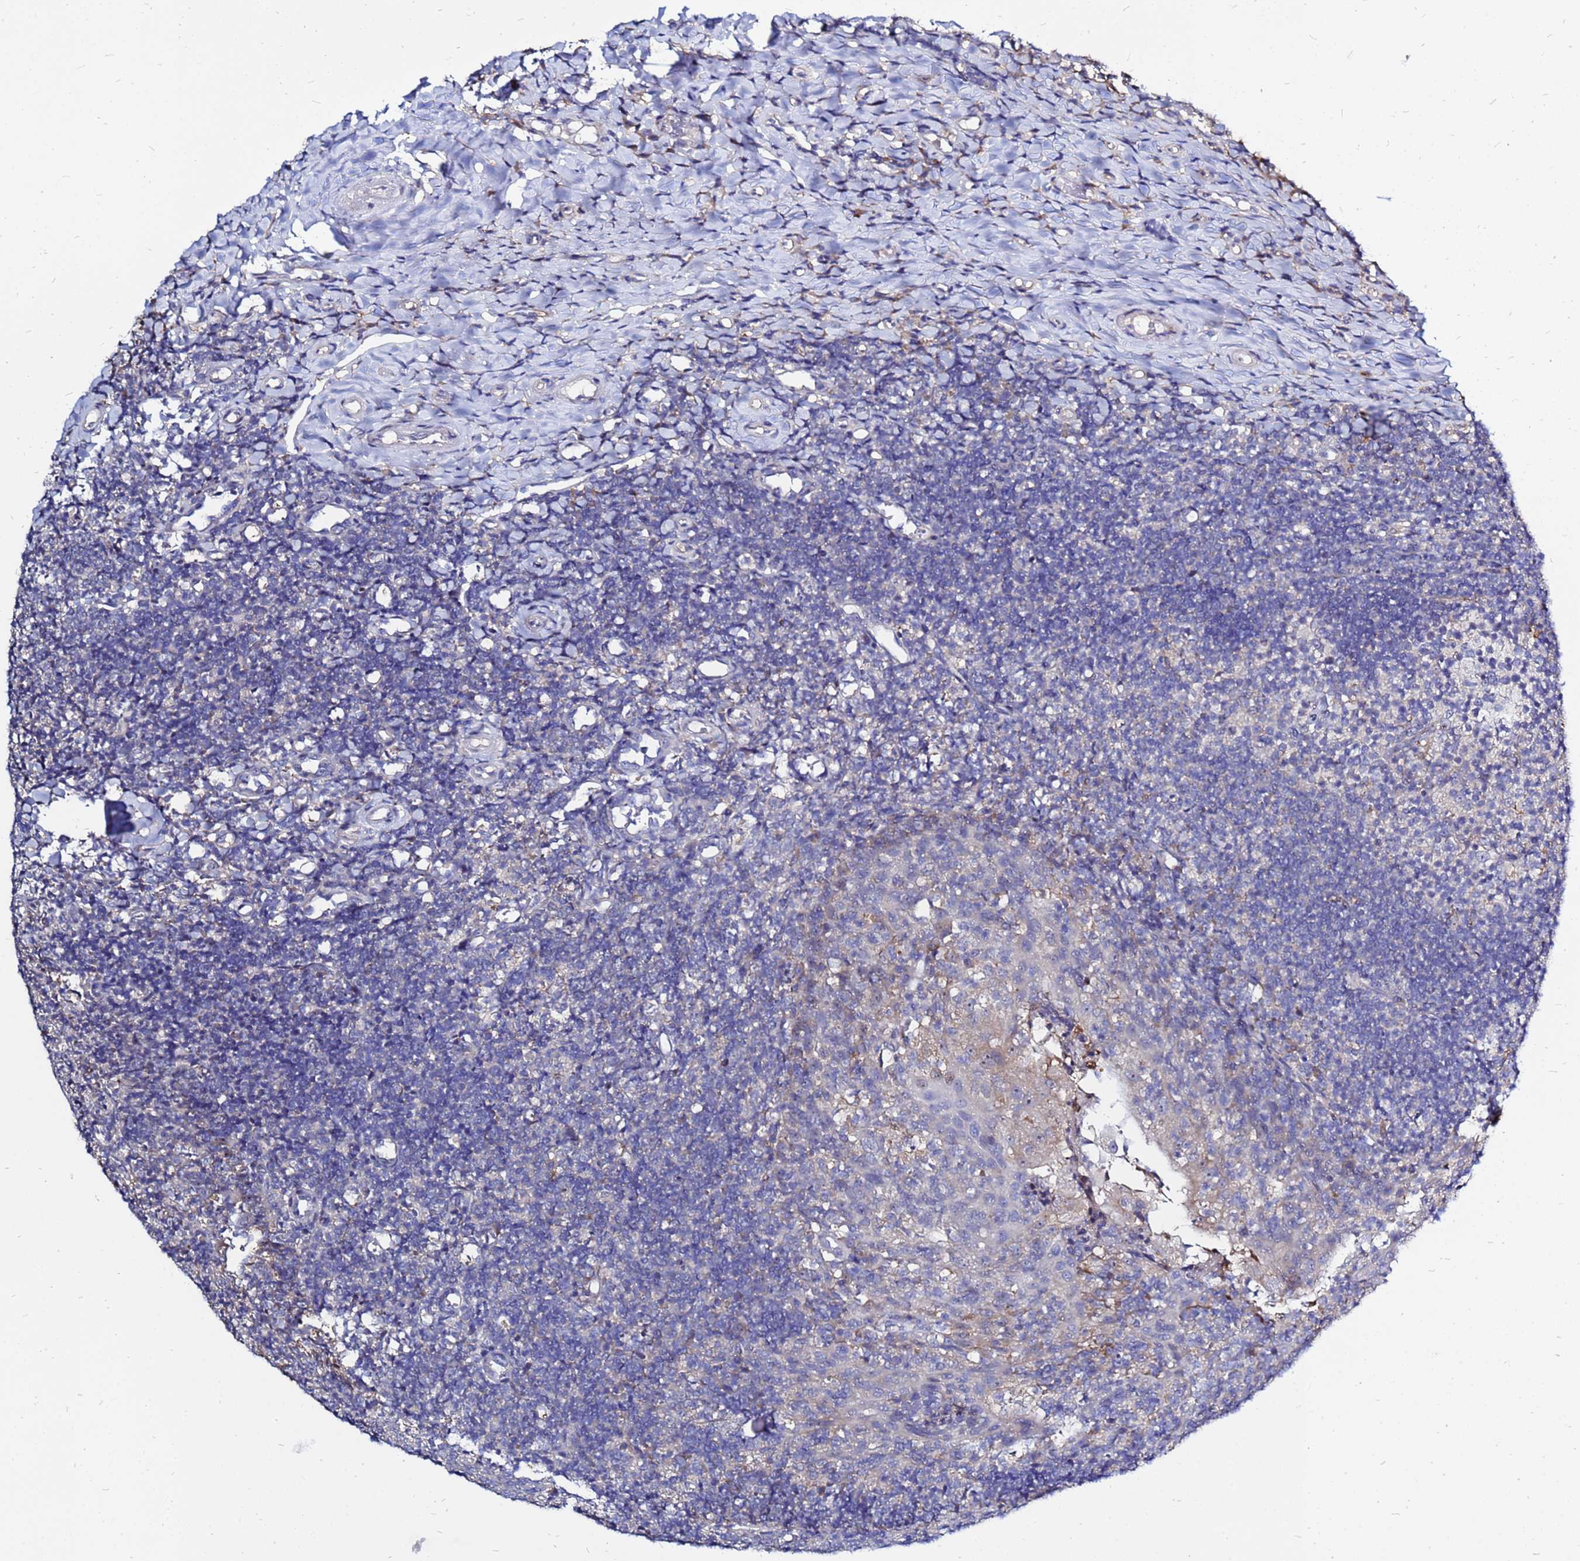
{"staining": {"intensity": "negative", "quantity": "none", "location": "none"}, "tissue": "tonsil", "cell_type": "Germinal center cells", "image_type": "normal", "snomed": [{"axis": "morphology", "description": "Normal tissue, NOS"}, {"axis": "topography", "description": "Tonsil"}], "caption": "The immunohistochemistry micrograph has no significant expression in germinal center cells of tonsil.", "gene": "MOB2", "patient": {"sex": "female", "age": 10}}